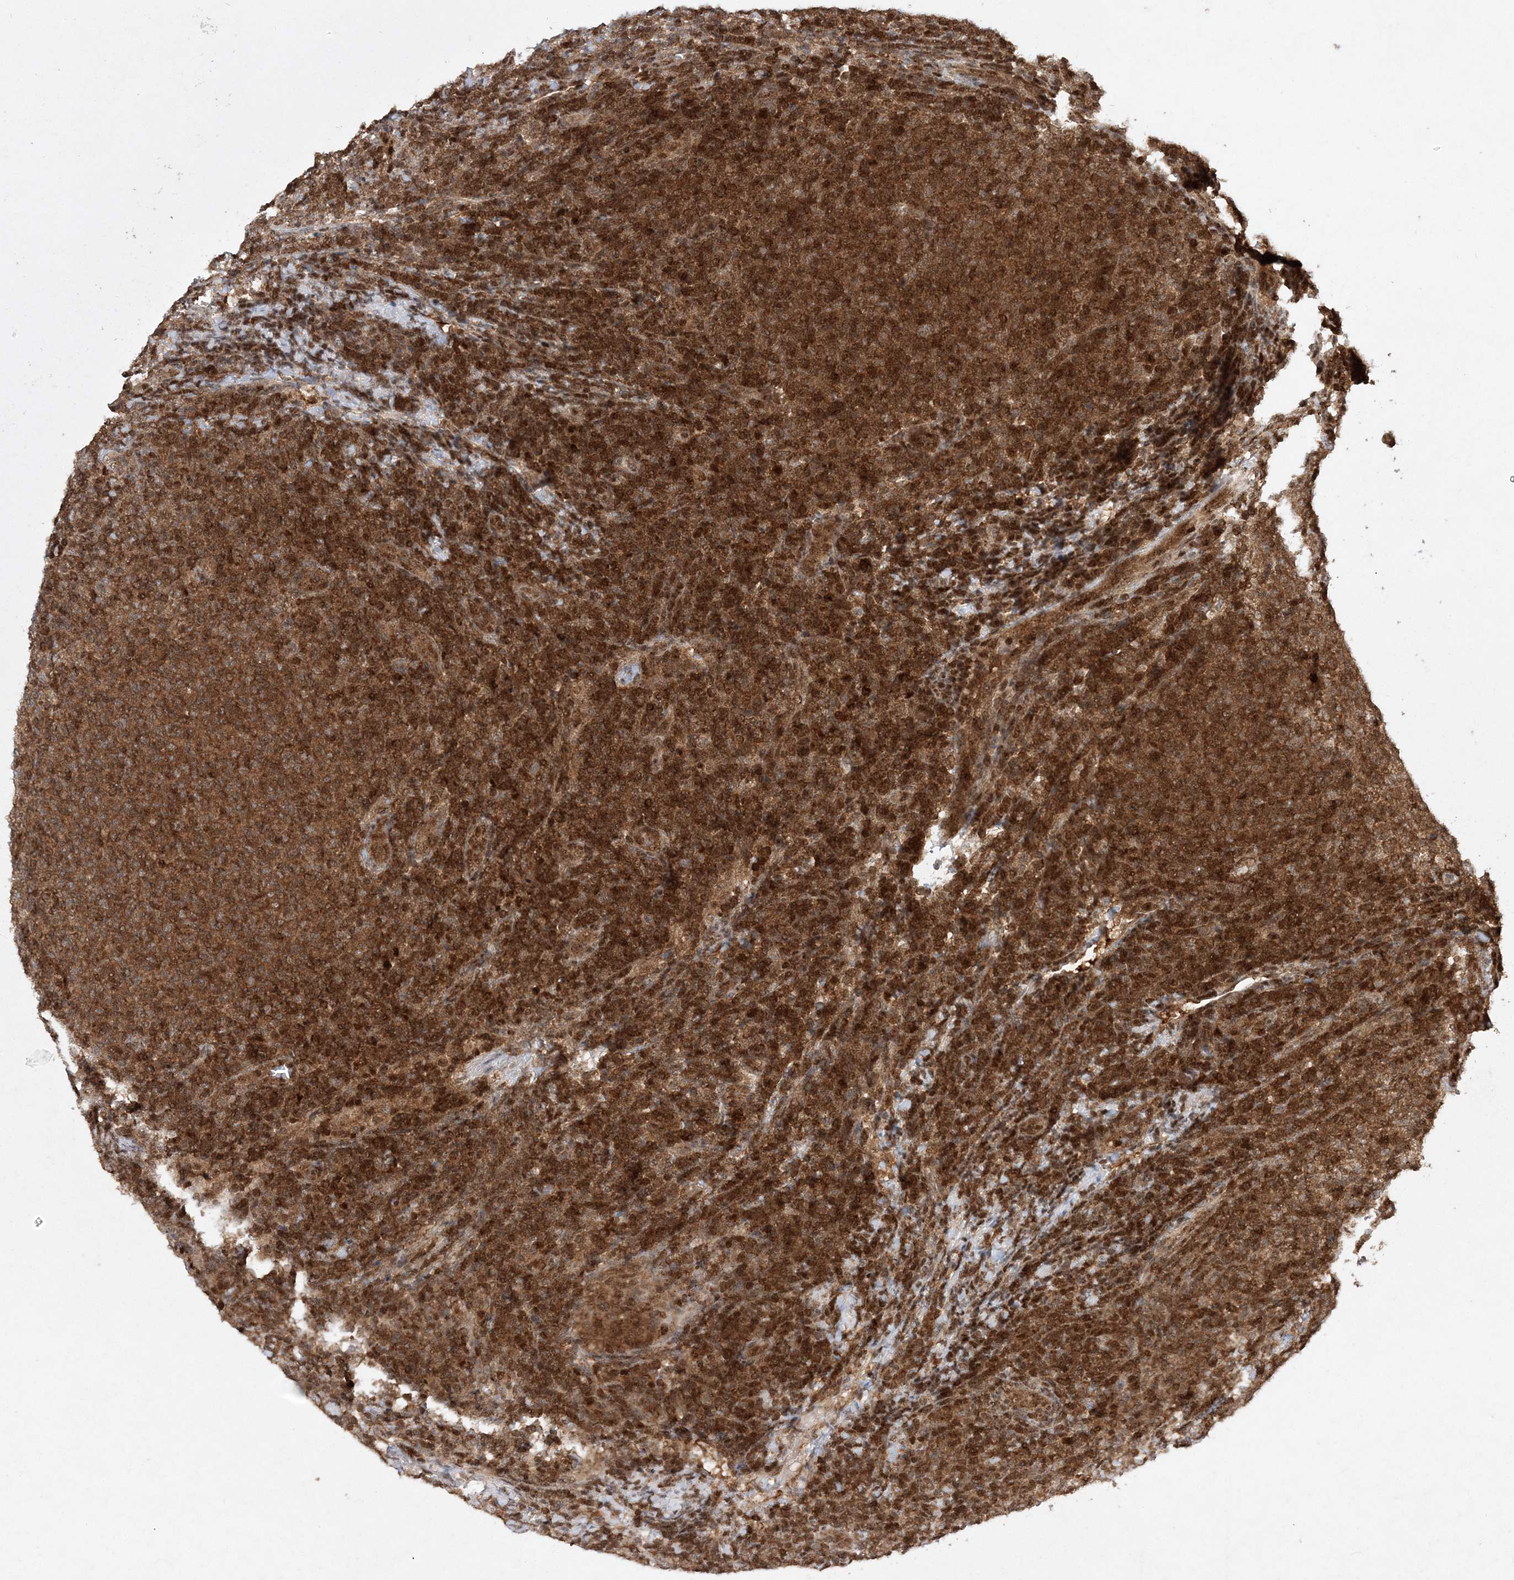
{"staining": {"intensity": "strong", "quantity": ">75%", "location": "cytoplasmic/membranous,nuclear"}, "tissue": "lymphoma", "cell_type": "Tumor cells", "image_type": "cancer", "snomed": [{"axis": "morphology", "description": "Malignant lymphoma, non-Hodgkin's type, Low grade"}, {"axis": "topography", "description": "Lymph node"}], "caption": "Brown immunohistochemical staining in human lymphoma exhibits strong cytoplasmic/membranous and nuclear expression in about >75% of tumor cells.", "gene": "NIF3L1", "patient": {"sex": "male", "age": 66}}